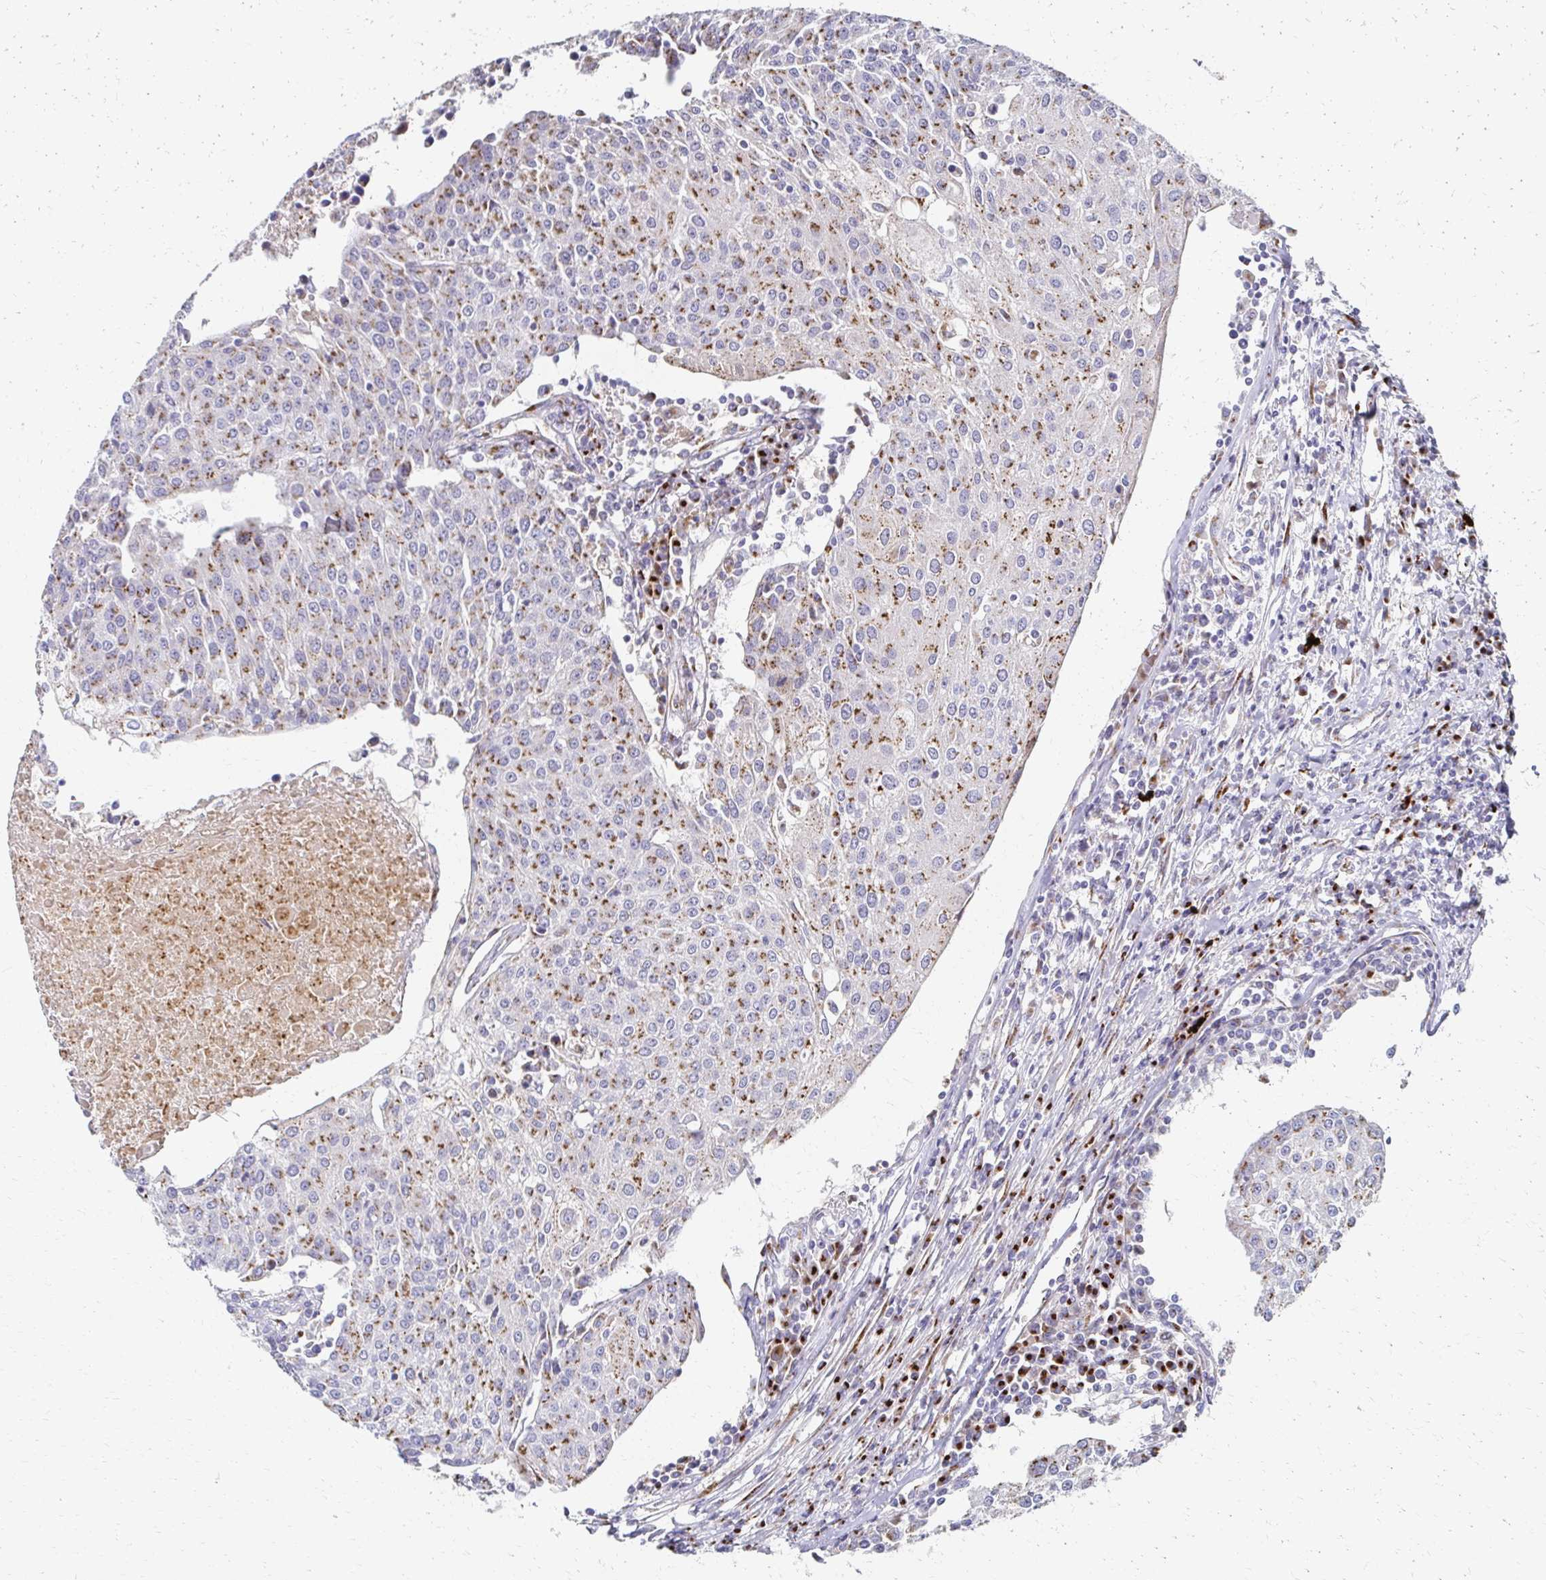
{"staining": {"intensity": "moderate", "quantity": ">75%", "location": "cytoplasmic/membranous"}, "tissue": "urothelial cancer", "cell_type": "Tumor cells", "image_type": "cancer", "snomed": [{"axis": "morphology", "description": "Urothelial carcinoma, High grade"}, {"axis": "topography", "description": "Urinary bladder"}], "caption": "Moderate cytoplasmic/membranous expression for a protein is seen in approximately >75% of tumor cells of high-grade urothelial carcinoma using immunohistochemistry (IHC).", "gene": "TM9SF1", "patient": {"sex": "female", "age": 85}}